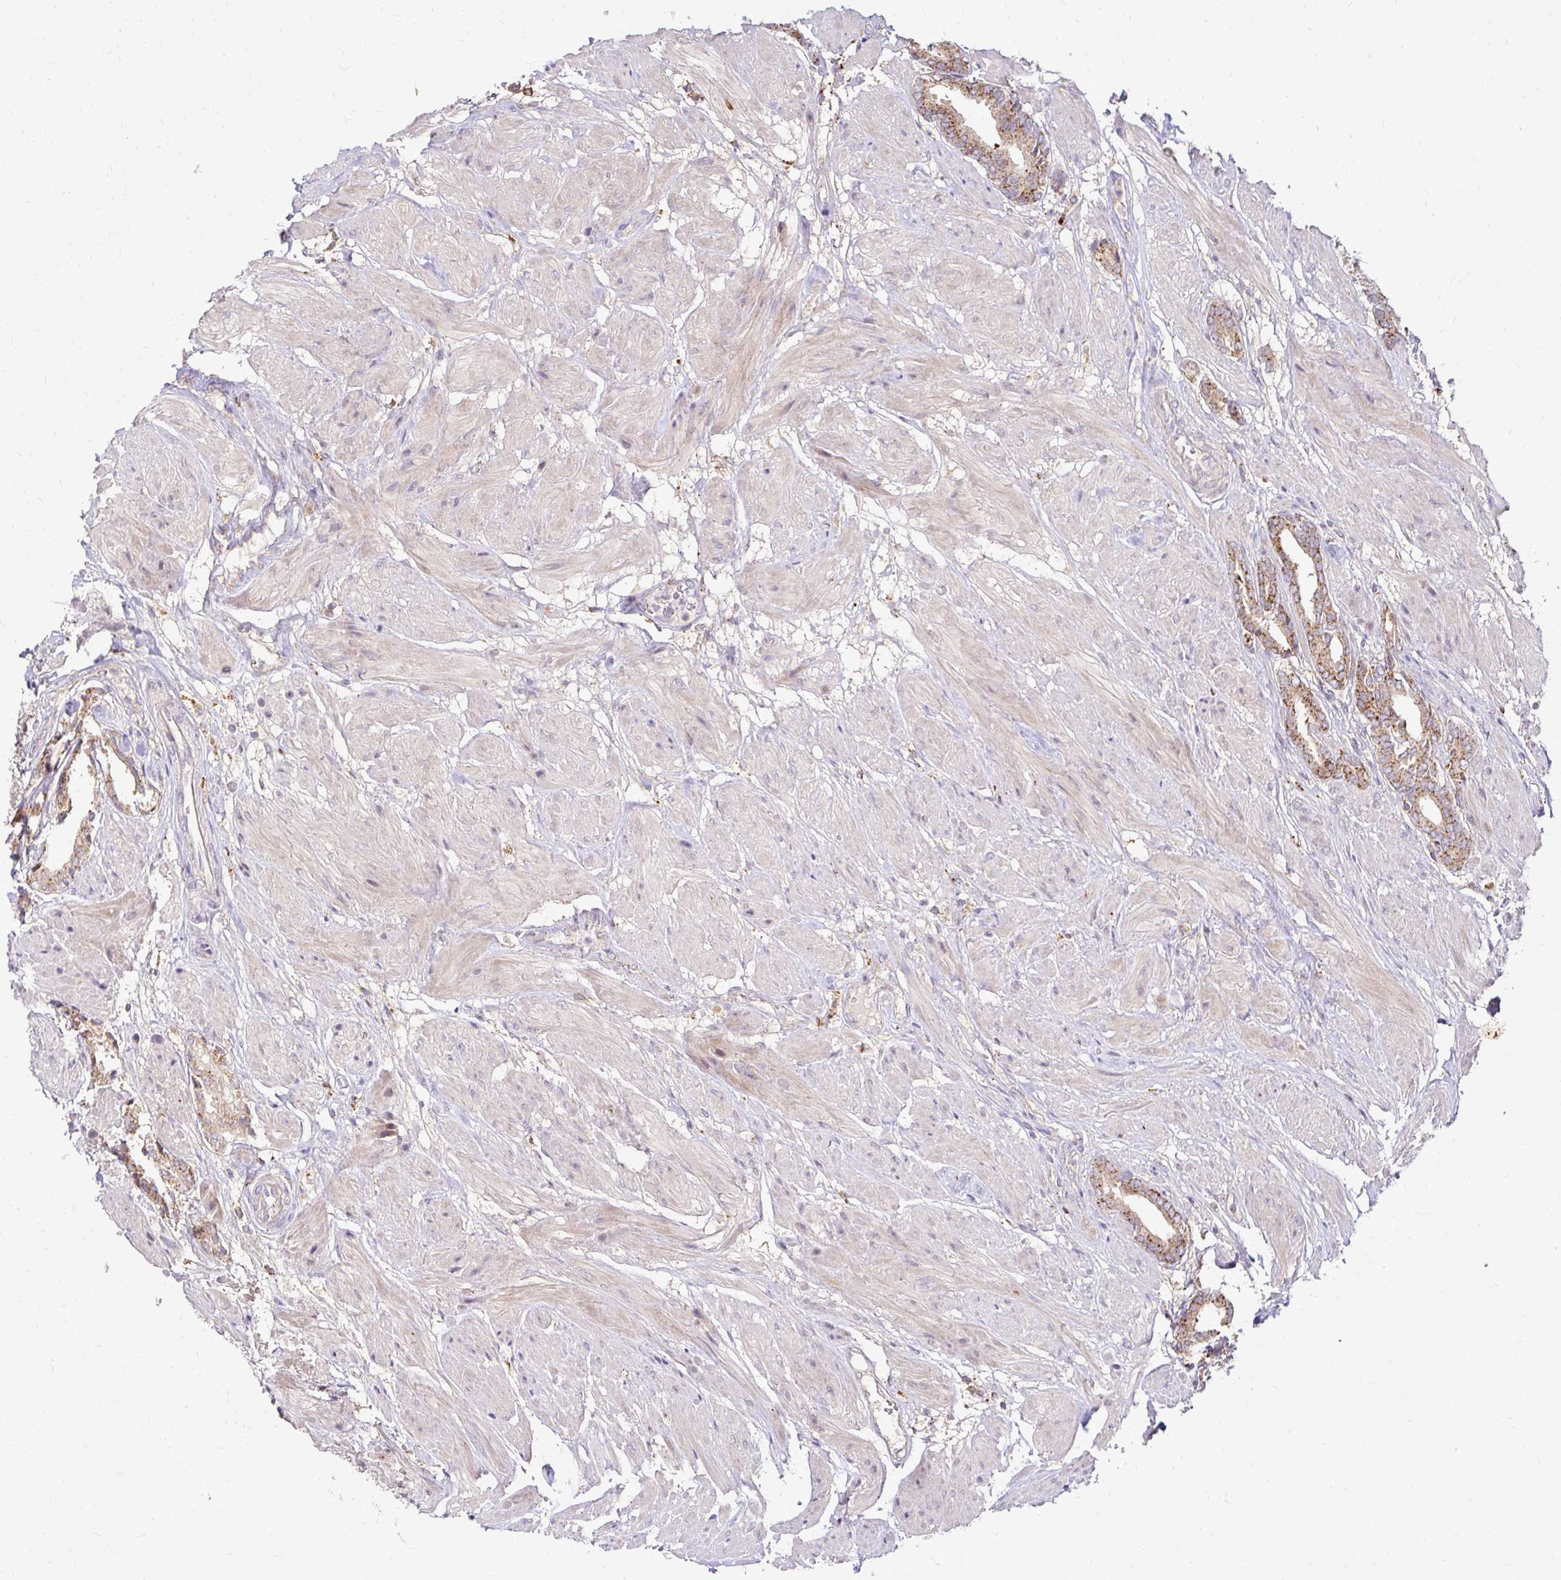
{"staining": {"intensity": "moderate", "quantity": ">75%", "location": "cytoplasmic/membranous"}, "tissue": "prostate cancer", "cell_type": "Tumor cells", "image_type": "cancer", "snomed": [{"axis": "morphology", "description": "Adenocarcinoma, High grade"}, {"axis": "topography", "description": "Prostate"}], "caption": "DAB (3,3'-diaminobenzidine) immunohistochemical staining of prostate cancer (high-grade adenocarcinoma) exhibits moderate cytoplasmic/membranous protein staining in about >75% of tumor cells.", "gene": "IDUA", "patient": {"sex": "male", "age": 56}}